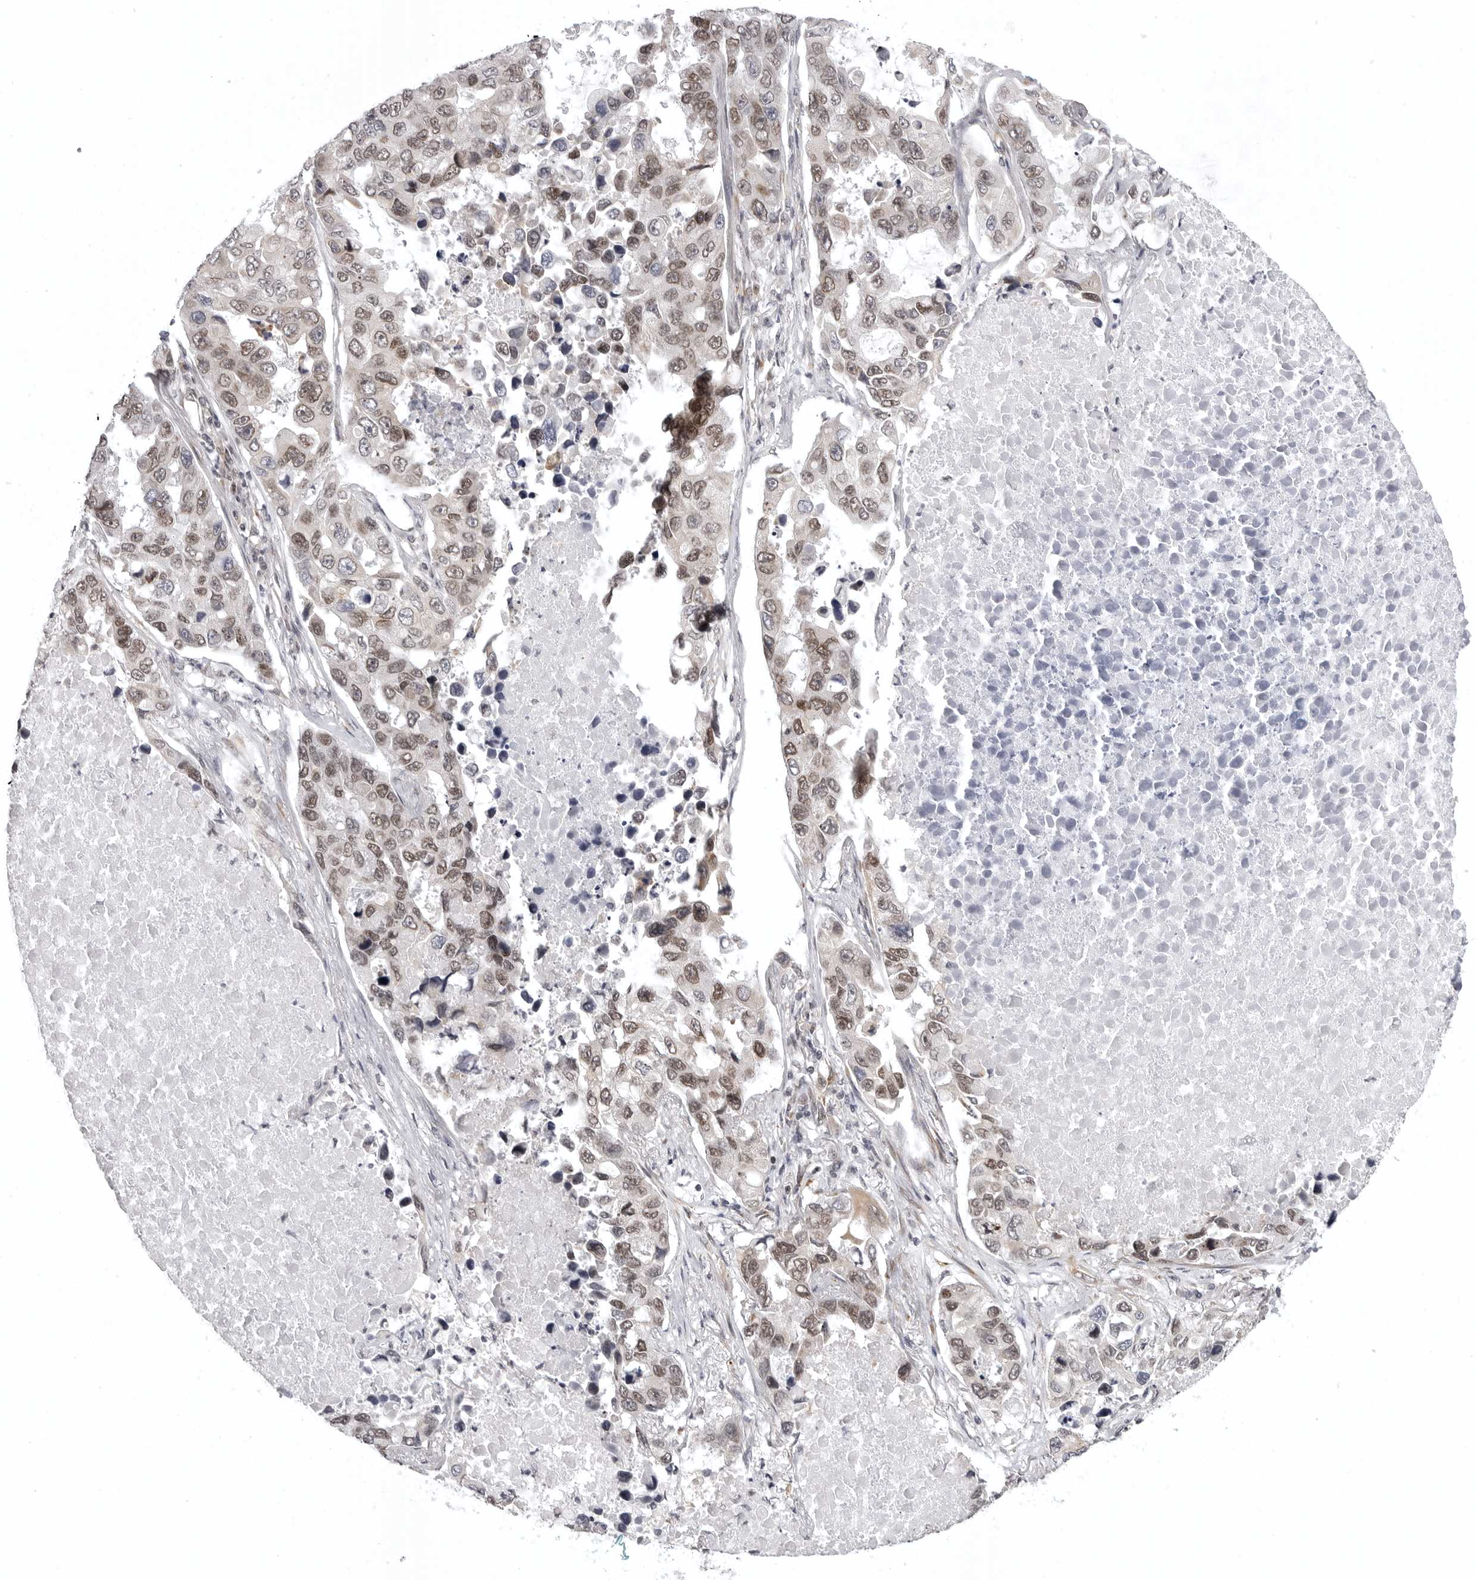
{"staining": {"intensity": "moderate", "quantity": "25%-75%", "location": "nuclear"}, "tissue": "lung cancer", "cell_type": "Tumor cells", "image_type": "cancer", "snomed": [{"axis": "morphology", "description": "Adenocarcinoma, NOS"}, {"axis": "topography", "description": "Lung"}], "caption": "The micrograph demonstrates a brown stain indicating the presence of a protein in the nuclear of tumor cells in adenocarcinoma (lung). (IHC, brightfield microscopy, high magnification).", "gene": "PRDM10", "patient": {"sex": "male", "age": 64}}